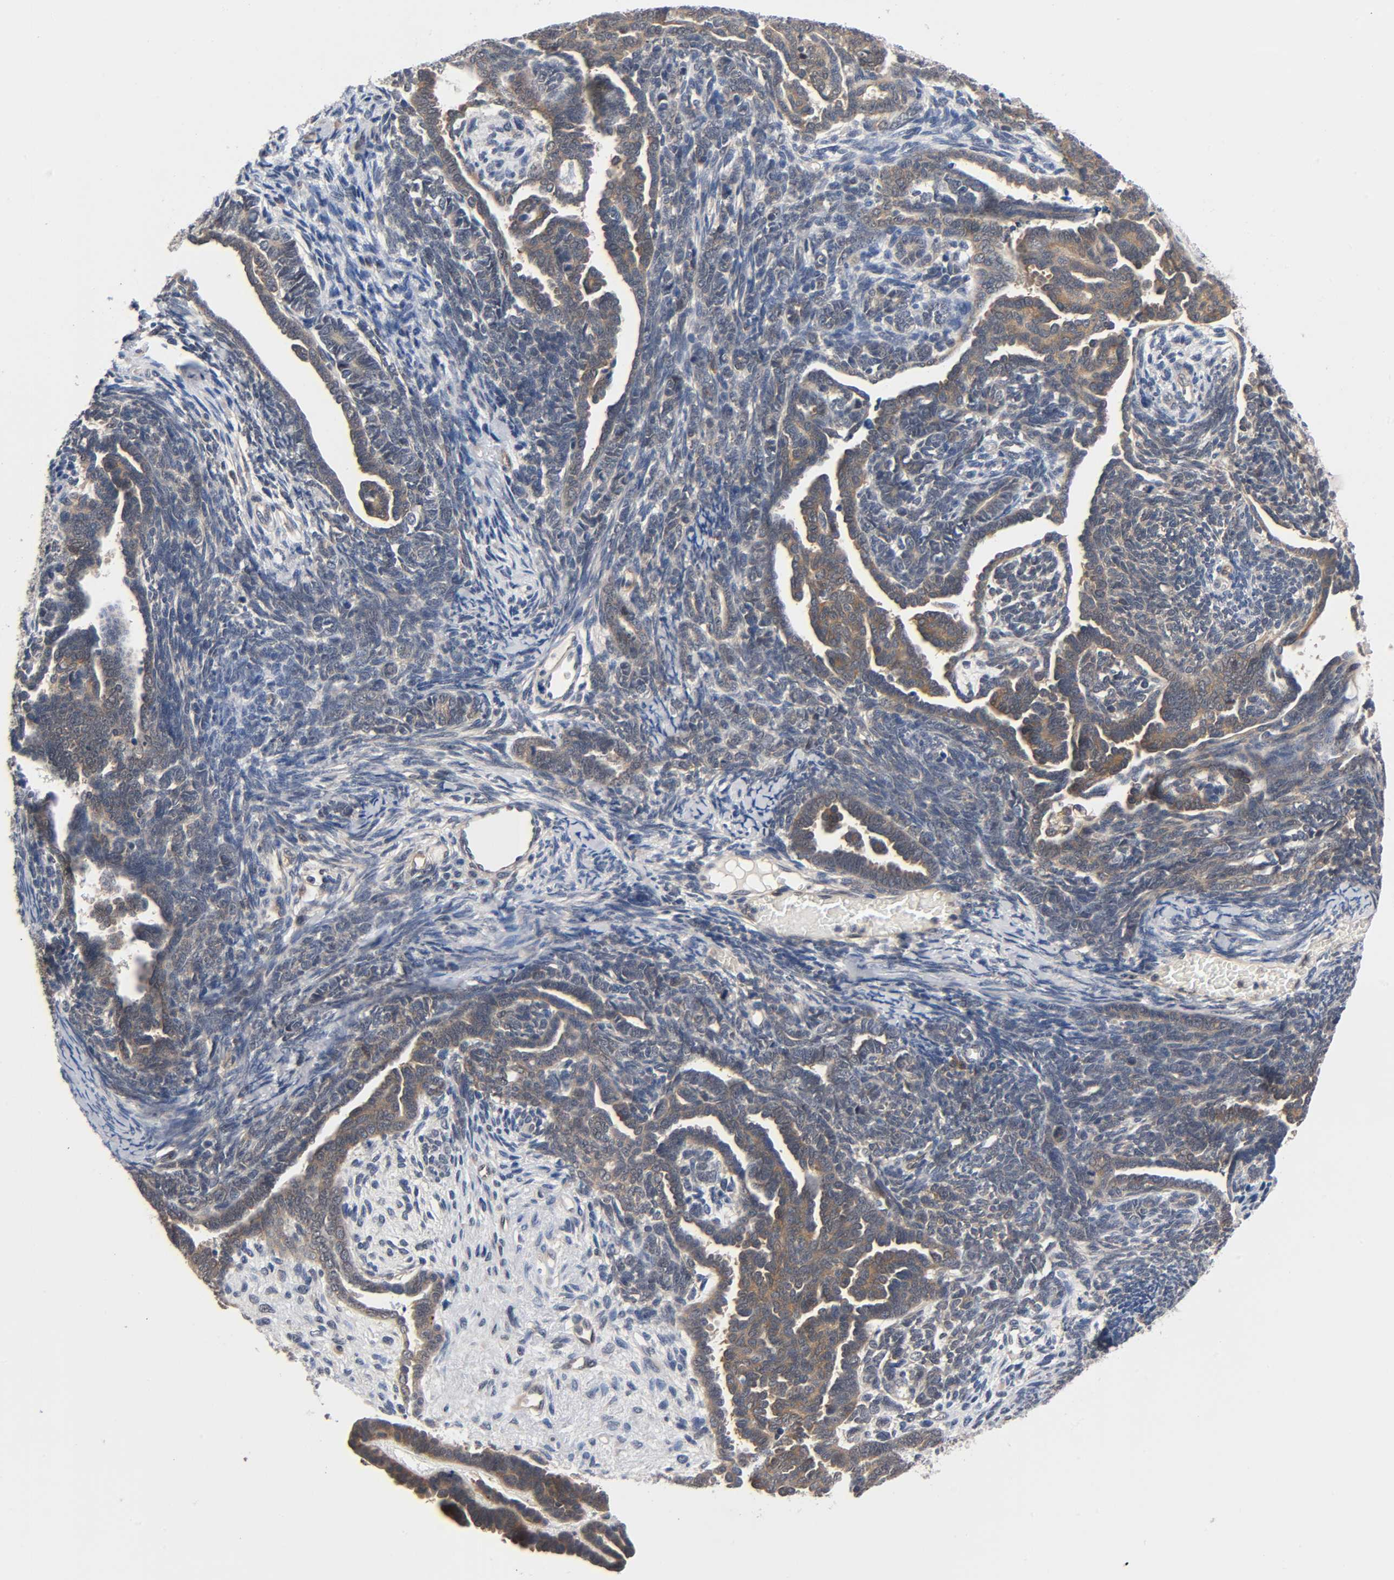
{"staining": {"intensity": "weak", "quantity": ">75%", "location": "cytoplasmic/membranous"}, "tissue": "endometrial cancer", "cell_type": "Tumor cells", "image_type": "cancer", "snomed": [{"axis": "morphology", "description": "Neoplasm, malignant, NOS"}, {"axis": "topography", "description": "Endometrium"}], "caption": "IHC of human malignant neoplasm (endometrial) reveals low levels of weak cytoplasmic/membranous positivity in about >75% of tumor cells.", "gene": "PRKAB1", "patient": {"sex": "female", "age": 74}}